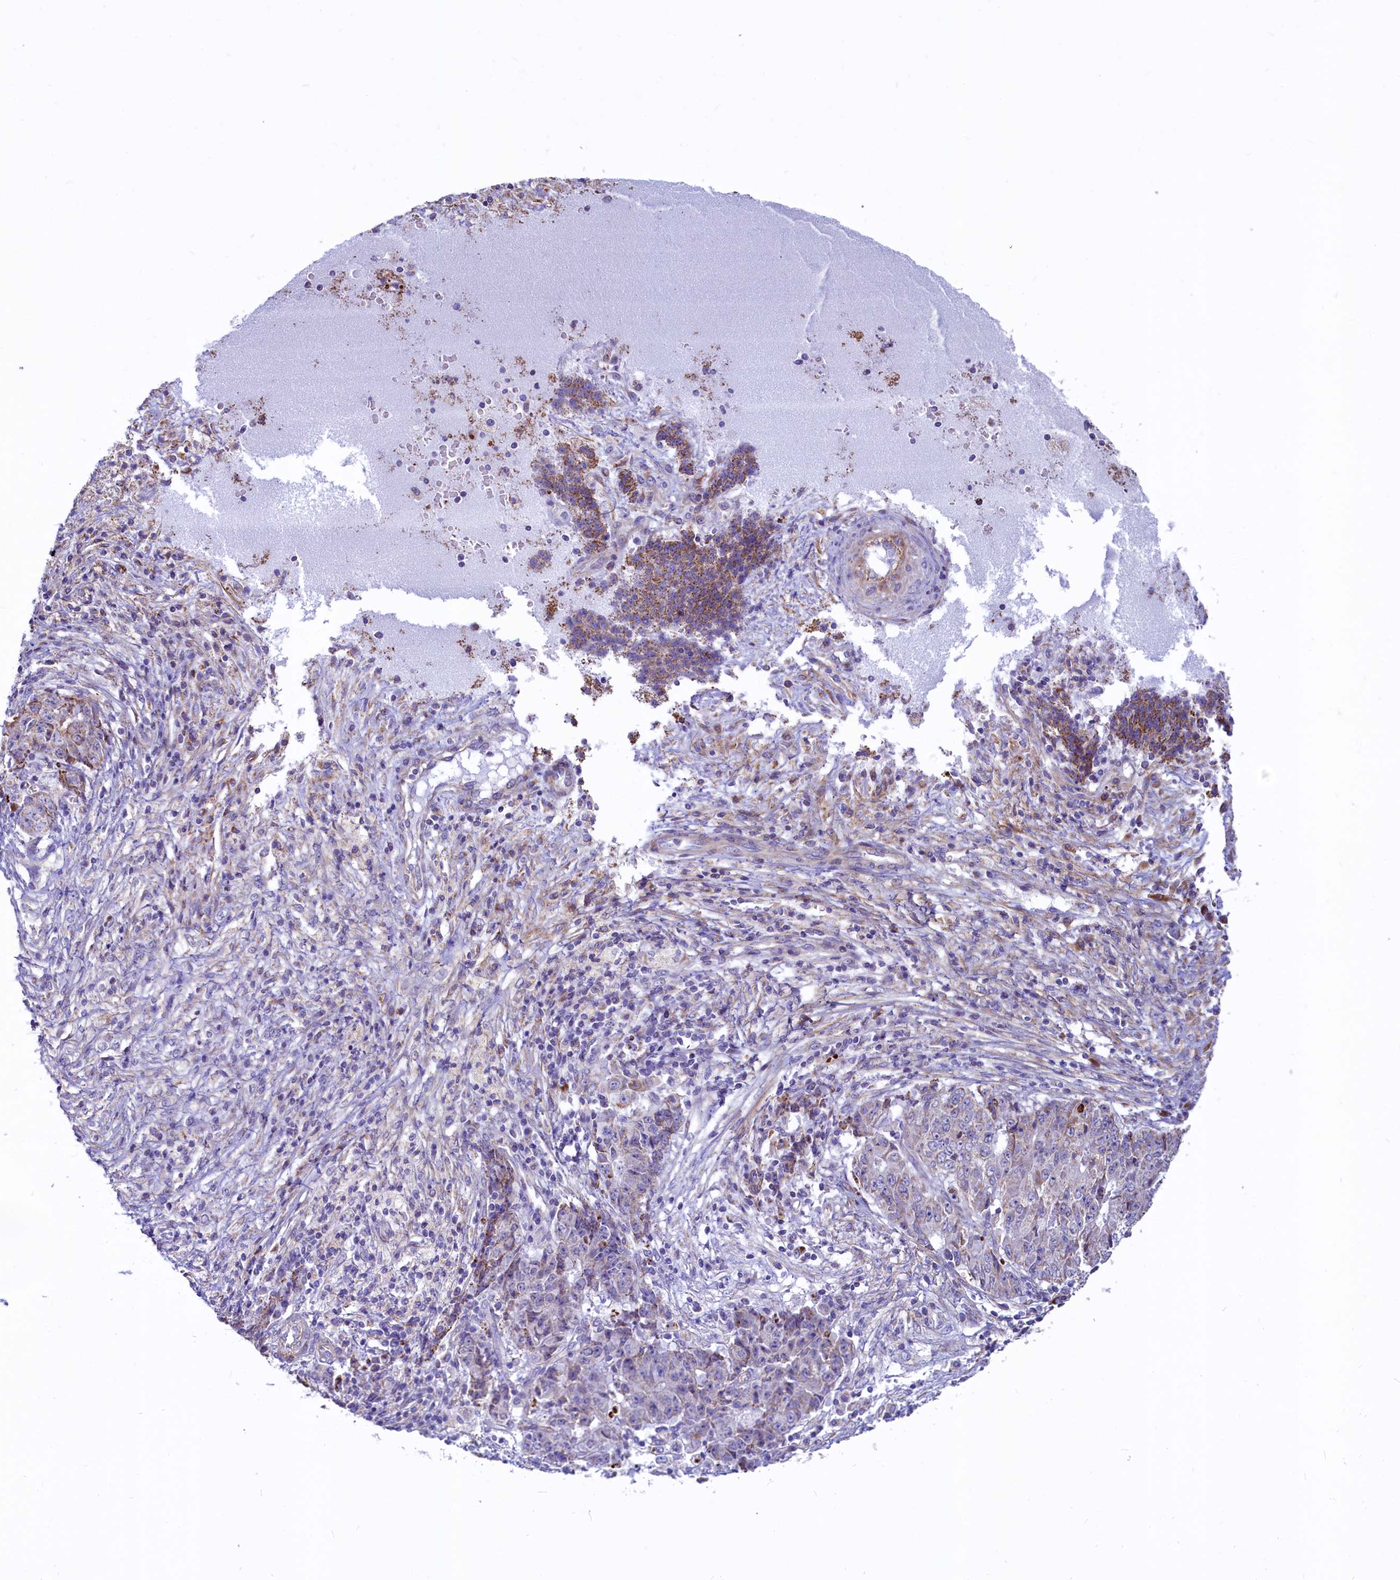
{"staining": {"intensity": "moderate", "quantity": "<25%", "location": "cytoplasmic/membranous"}, "tissue": "ovarian cancer", "cell_type": "Tumor cells", "image_type": "cancer", "snomed": [{"axis": "morphology", "description": "Carcinoma, endometroid"}, {"axis": "topography", "description": "Ovary"}], "caption": "An image showing moderate cytoplasmic/membranous staining in about <25% of tumor cells in ovarian cancer, as visualized by brown immunohistochemical staining.", "gene": "VWCE", "patient": {"sex": "female", "age": 42}}